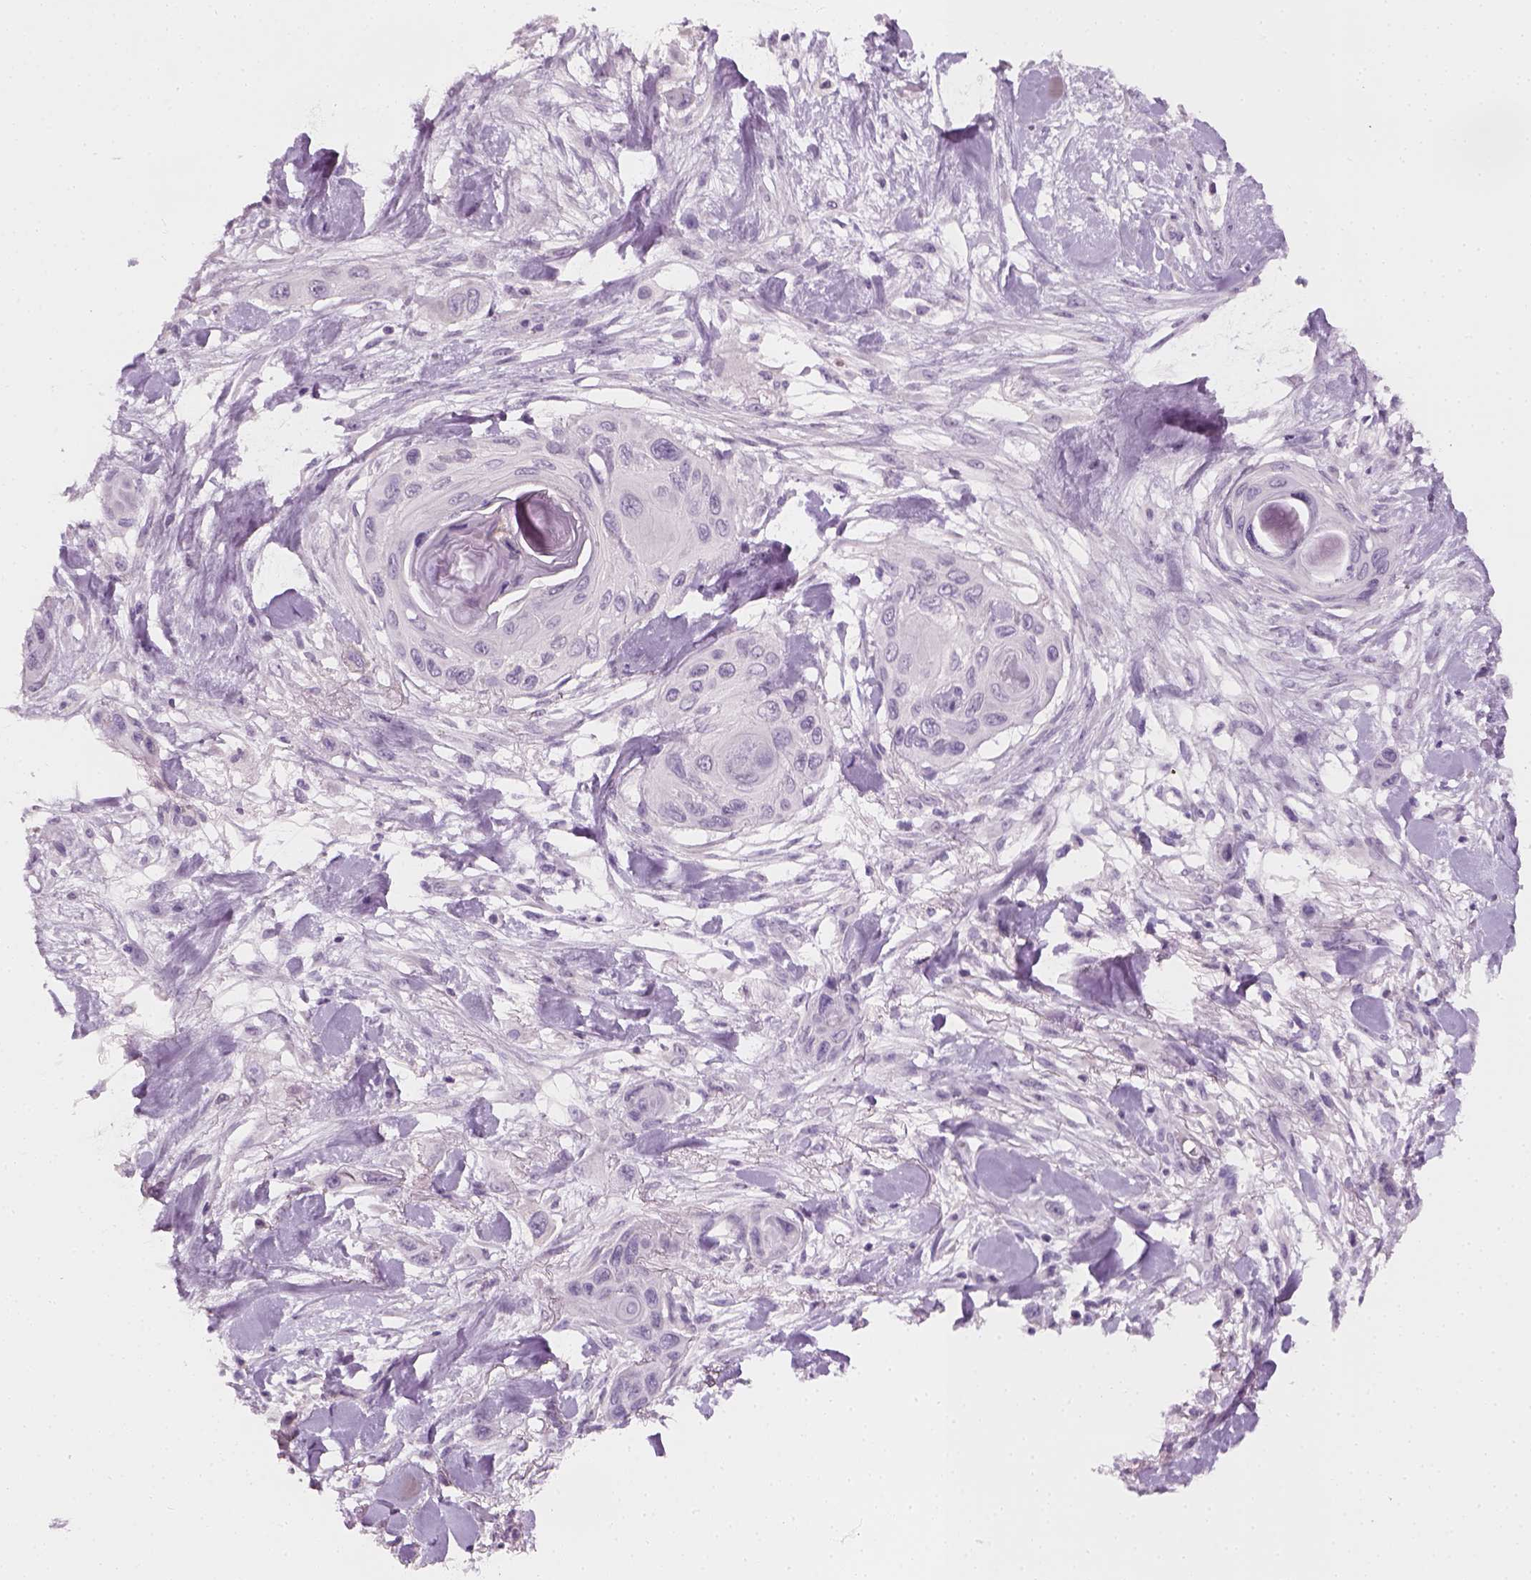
{"staining": {"intensity": "negative", "quantity": "none", "location": "none"}, "tissue": "skin cancer", "cell_type": "Tumor cells", "image_type": "cancer", "snomed": [{"axis": "morphology", "description": "Squamous cell carcinoma, NOS"}, {"axis": "topography", "description": "Skin"}], "caption": "Protein analysis of skin cancer demonstrates no significant staining in tumor cells.", "gene": "TH", "patient": {"sex": "male", "age": 79}}